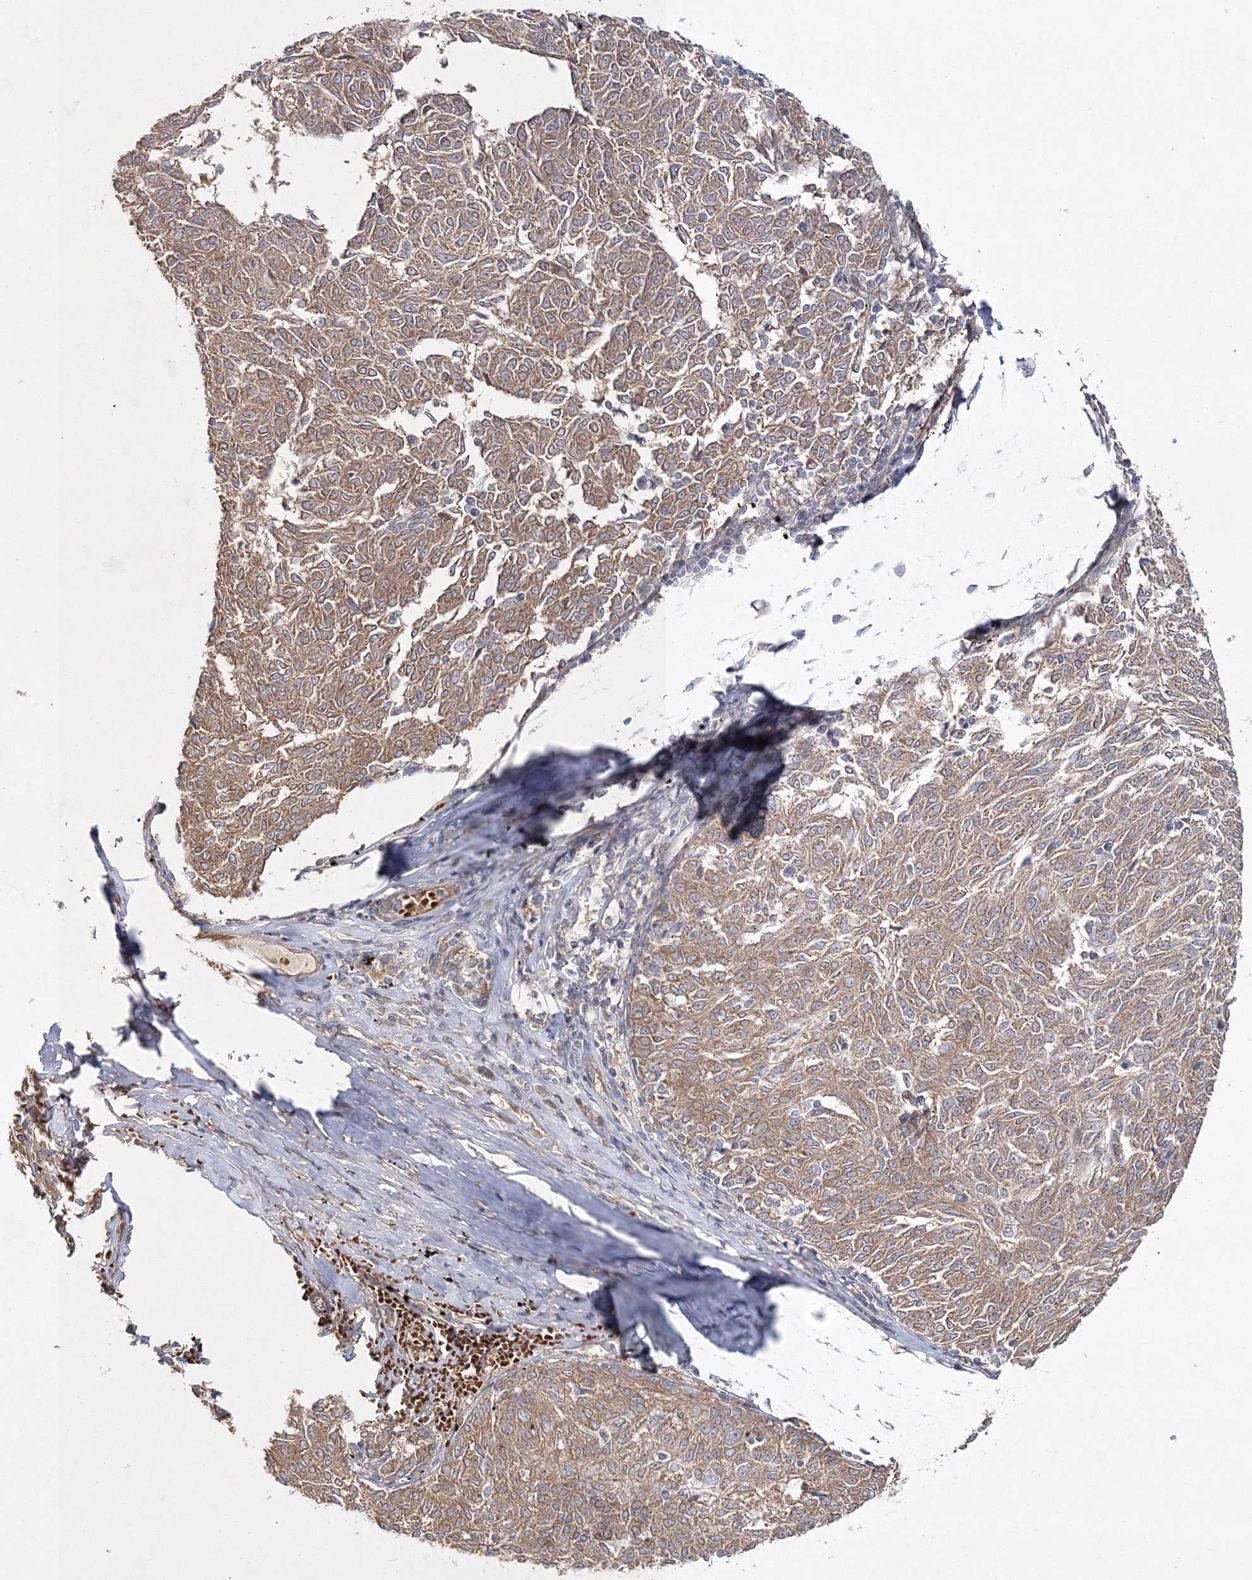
{"staining": {"intensity": "moderate", "quantity": ">75%", "location": "cytoplasmic/membranous"}, "tissue": "melanoma", "cell_type": "Tumor cells", "image_type": "cancer", "snomed": [{"axis": "morphology", "description": "Malignant melanoma, NOS"}, {"axis": "topography", "description": "Skin"}], "caption": "The histopathology image demonstrates immunohistochemical staining of melanoma. There is moderate cytoplasmic/membranous staining is present in approximately >75% of tumor cells.", "gene": "ZSWIM6", "patient": {"sex": "female", "age": 72}}